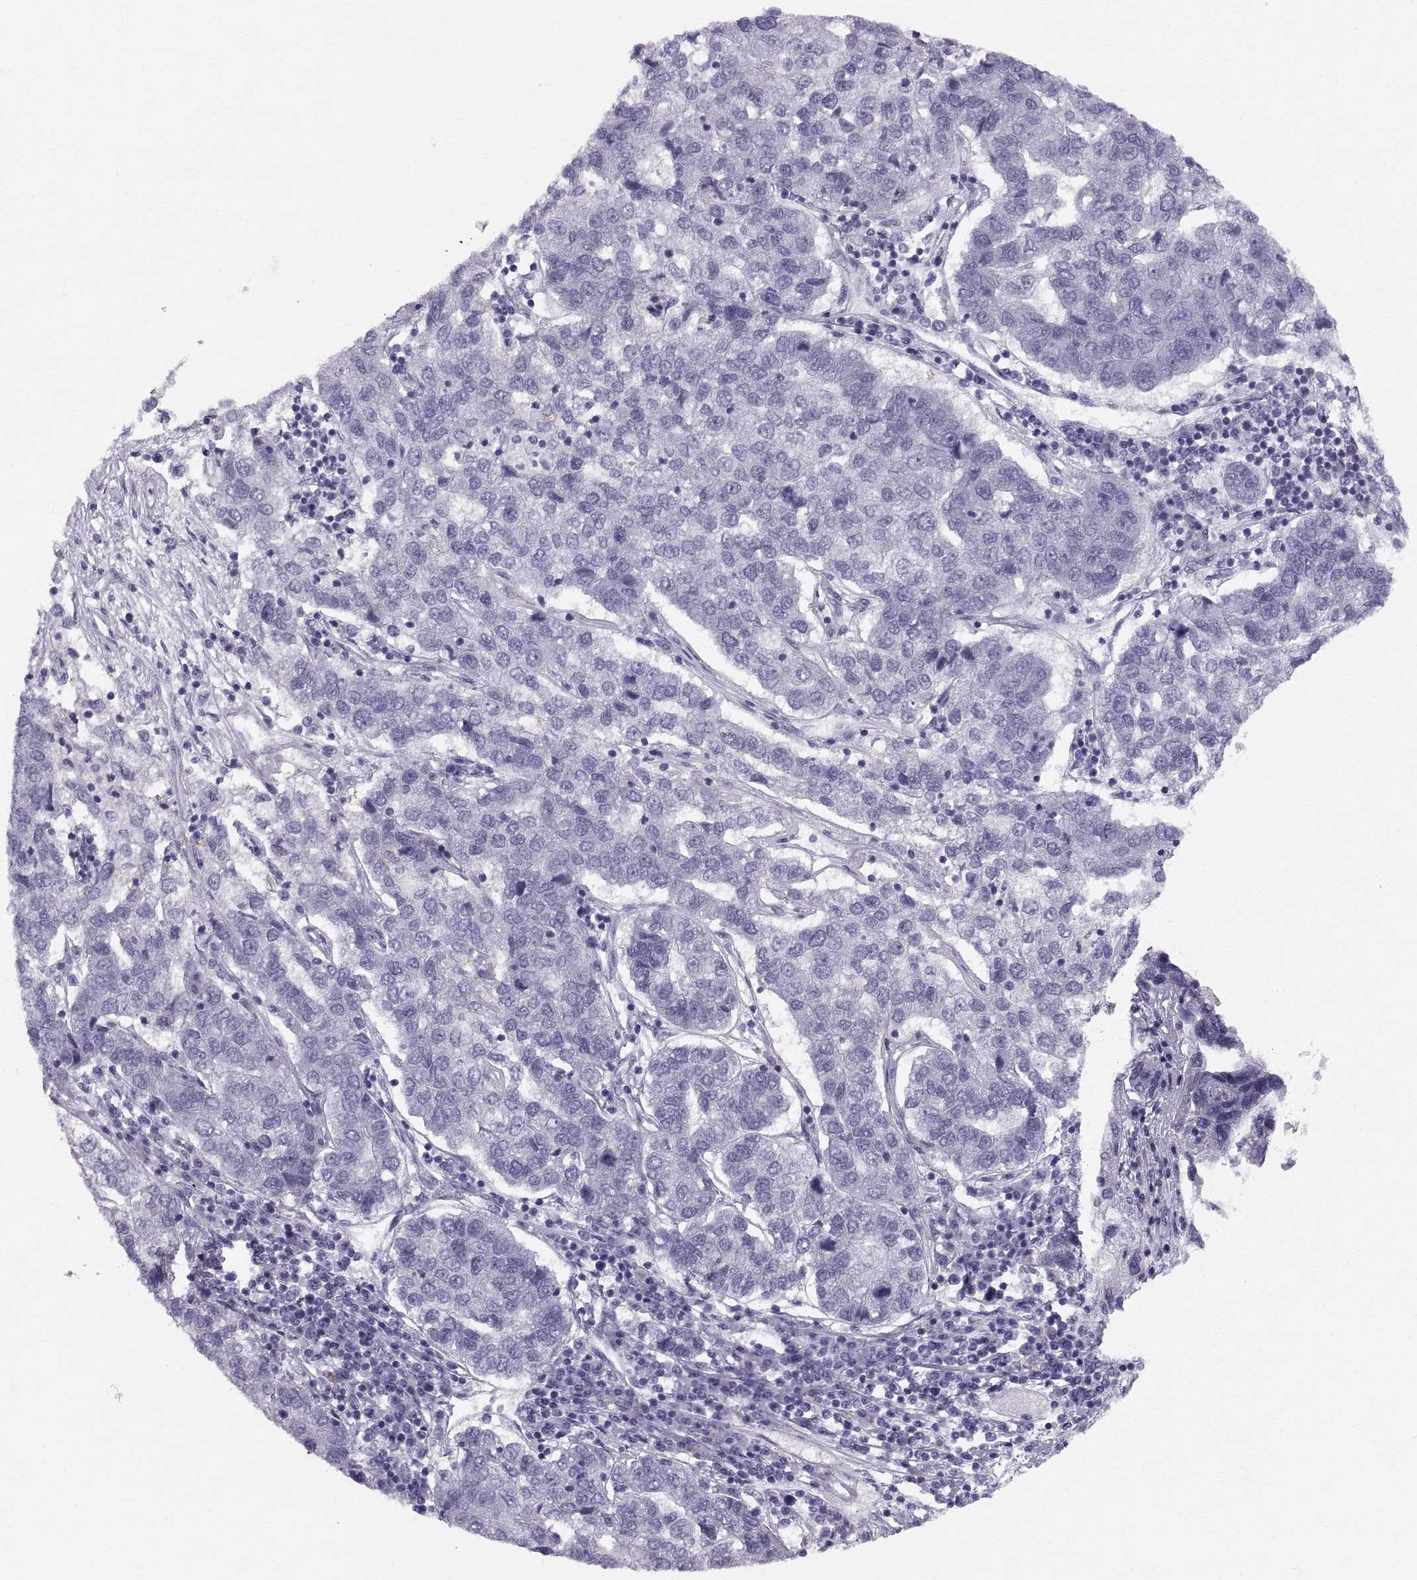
{"staining": {"intensity": "negative", "quantity": "none", "location": "none"}, "tissue": "pancreatic cancer", "cell_type": "Tumor cells", "image_type": "cancer", "snomed": [{"axis": "morphology", "description": "Adenocarcinoma, NOS"}, {"axis": "topography", "description": "Pancreas"}], "caption": "There is no significant staining in tumor cells of adenocarcinoma (pancreatic).", "gene": "SLC22A6", "patient": {"sex": "female", "age": 61}}